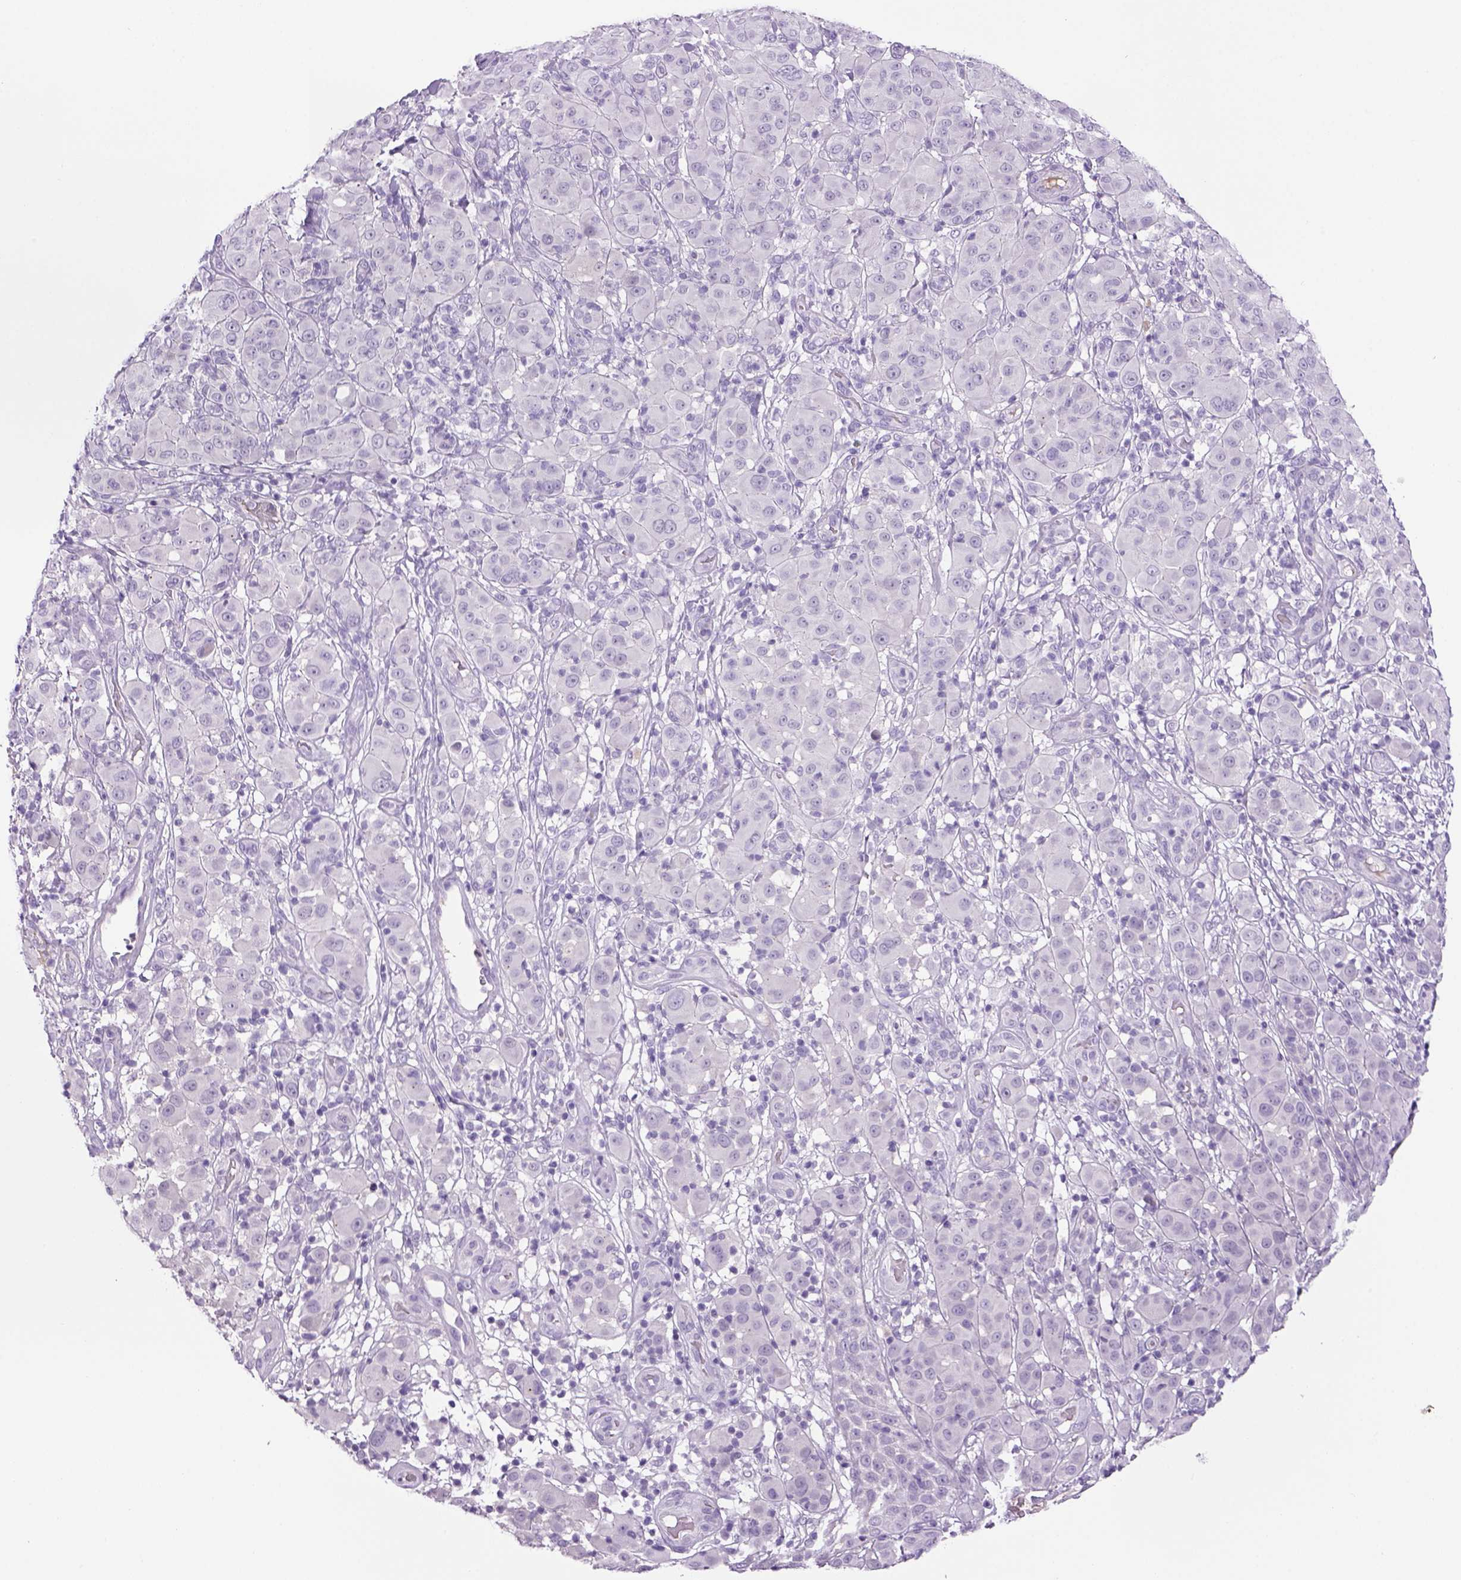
{"staining": {"intensity": "negative", "quantity": "none", "location": "none"}, "tissue": "melanoma", "cell_type": "Tumor cells", "image_type": "cancer", "snomed": [{"axis": "morphology", "description": "Malignant melanoma, NOS"}, {"axis": "topography", "description": "Skin"}], "caption": "This image is of malignant melanoma stained with IHC to label a protein in brown with the nuclei are counter-stained blue. There is no expression in tumor cells.", "gene": "DBH", "patient": {"sex": "female", "age": 87}}